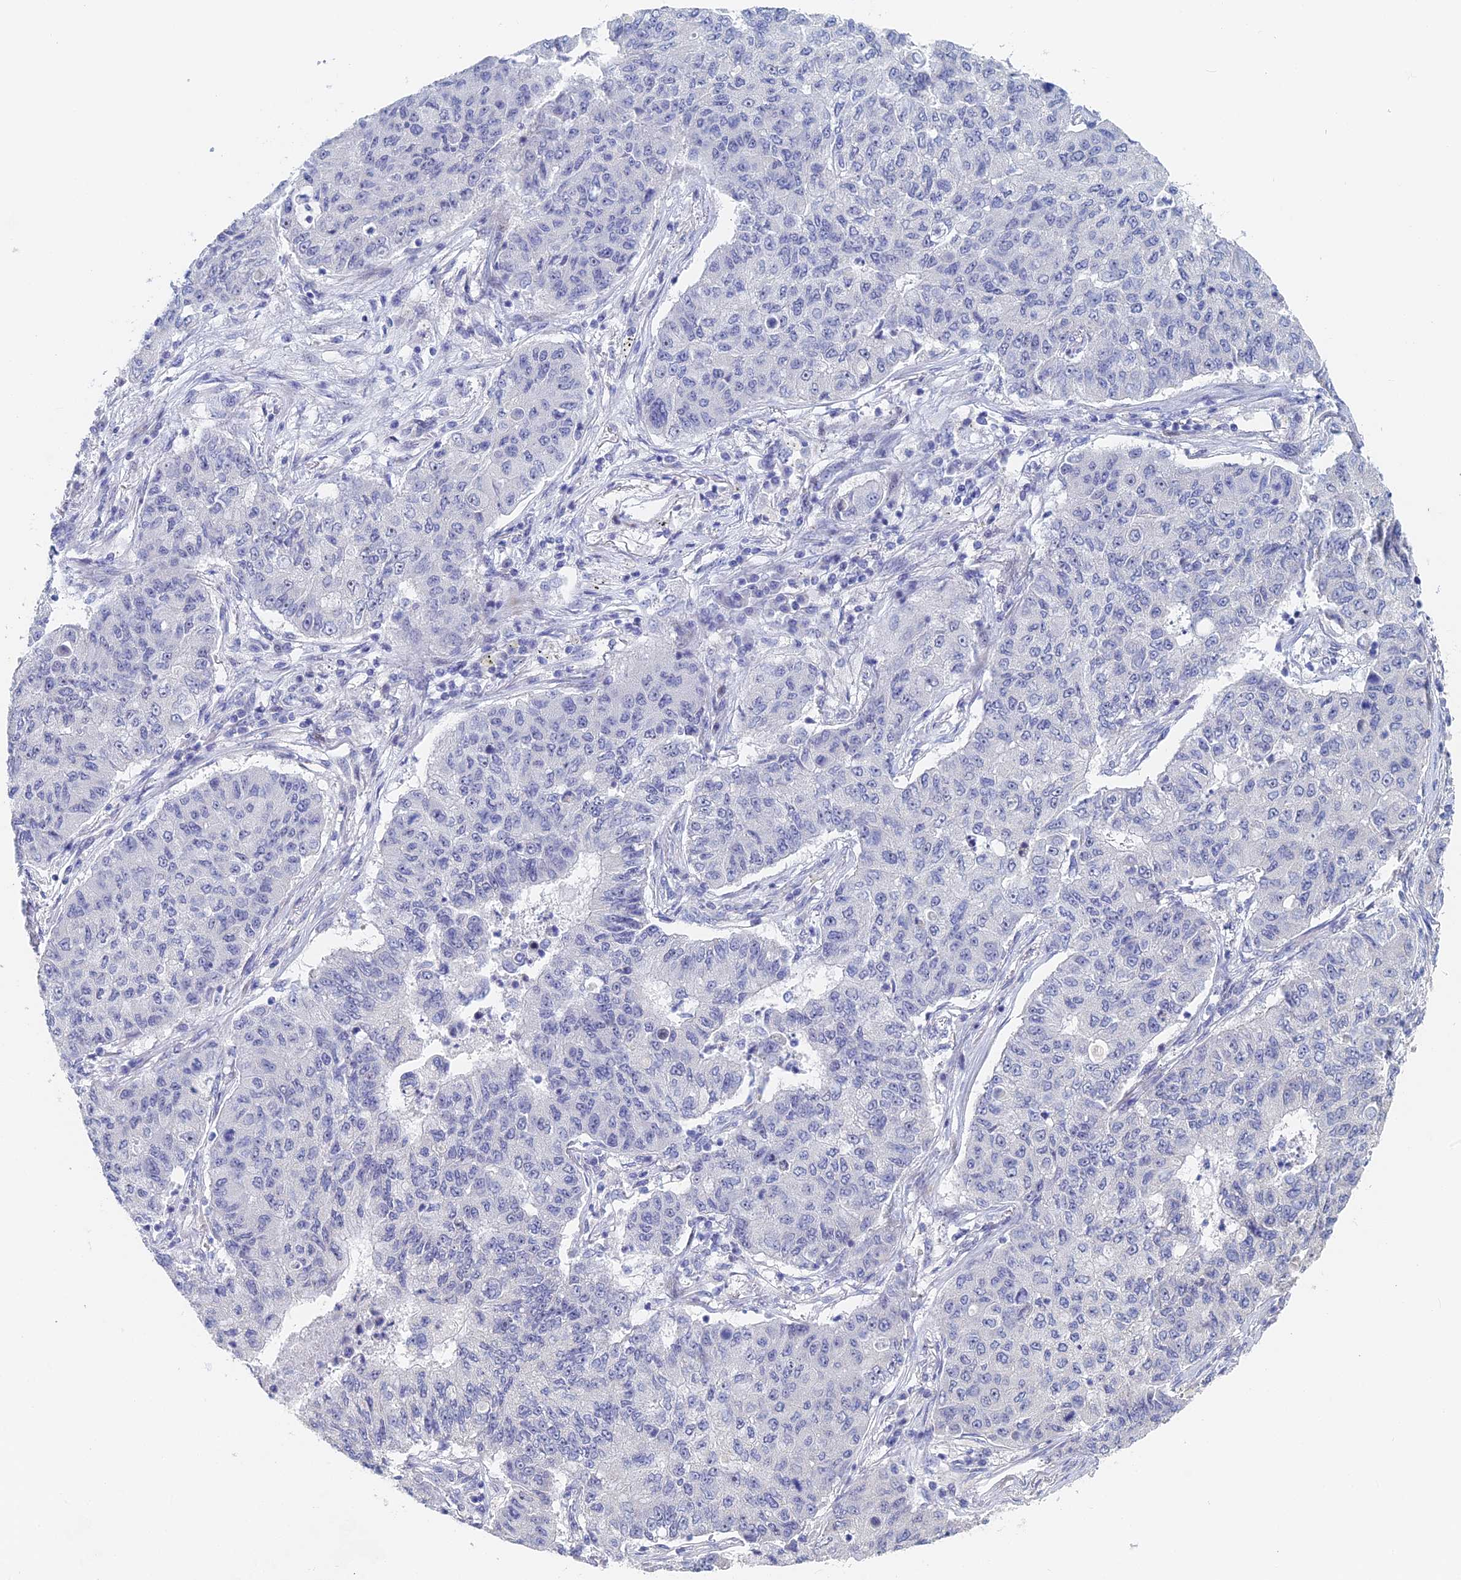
{"staining": {"intensity": "negative", "quantity": "none", "location": "none"}, "tissue": "lung cancer", "cell_type": "Tumor cells", "image_type": "cancer", "snomed": [{"axis": "morphology", "description": "Squamous cell carcinoma, NOS"}, {"axis": "topography", "description": "Lung"}], "caption": "IHC photomicrograph of lung cancer stained for a protein (brown), which shows no staining in tumor cells.", "gene": "DRGX", "patient": {"sex": "male", "age": 74}}